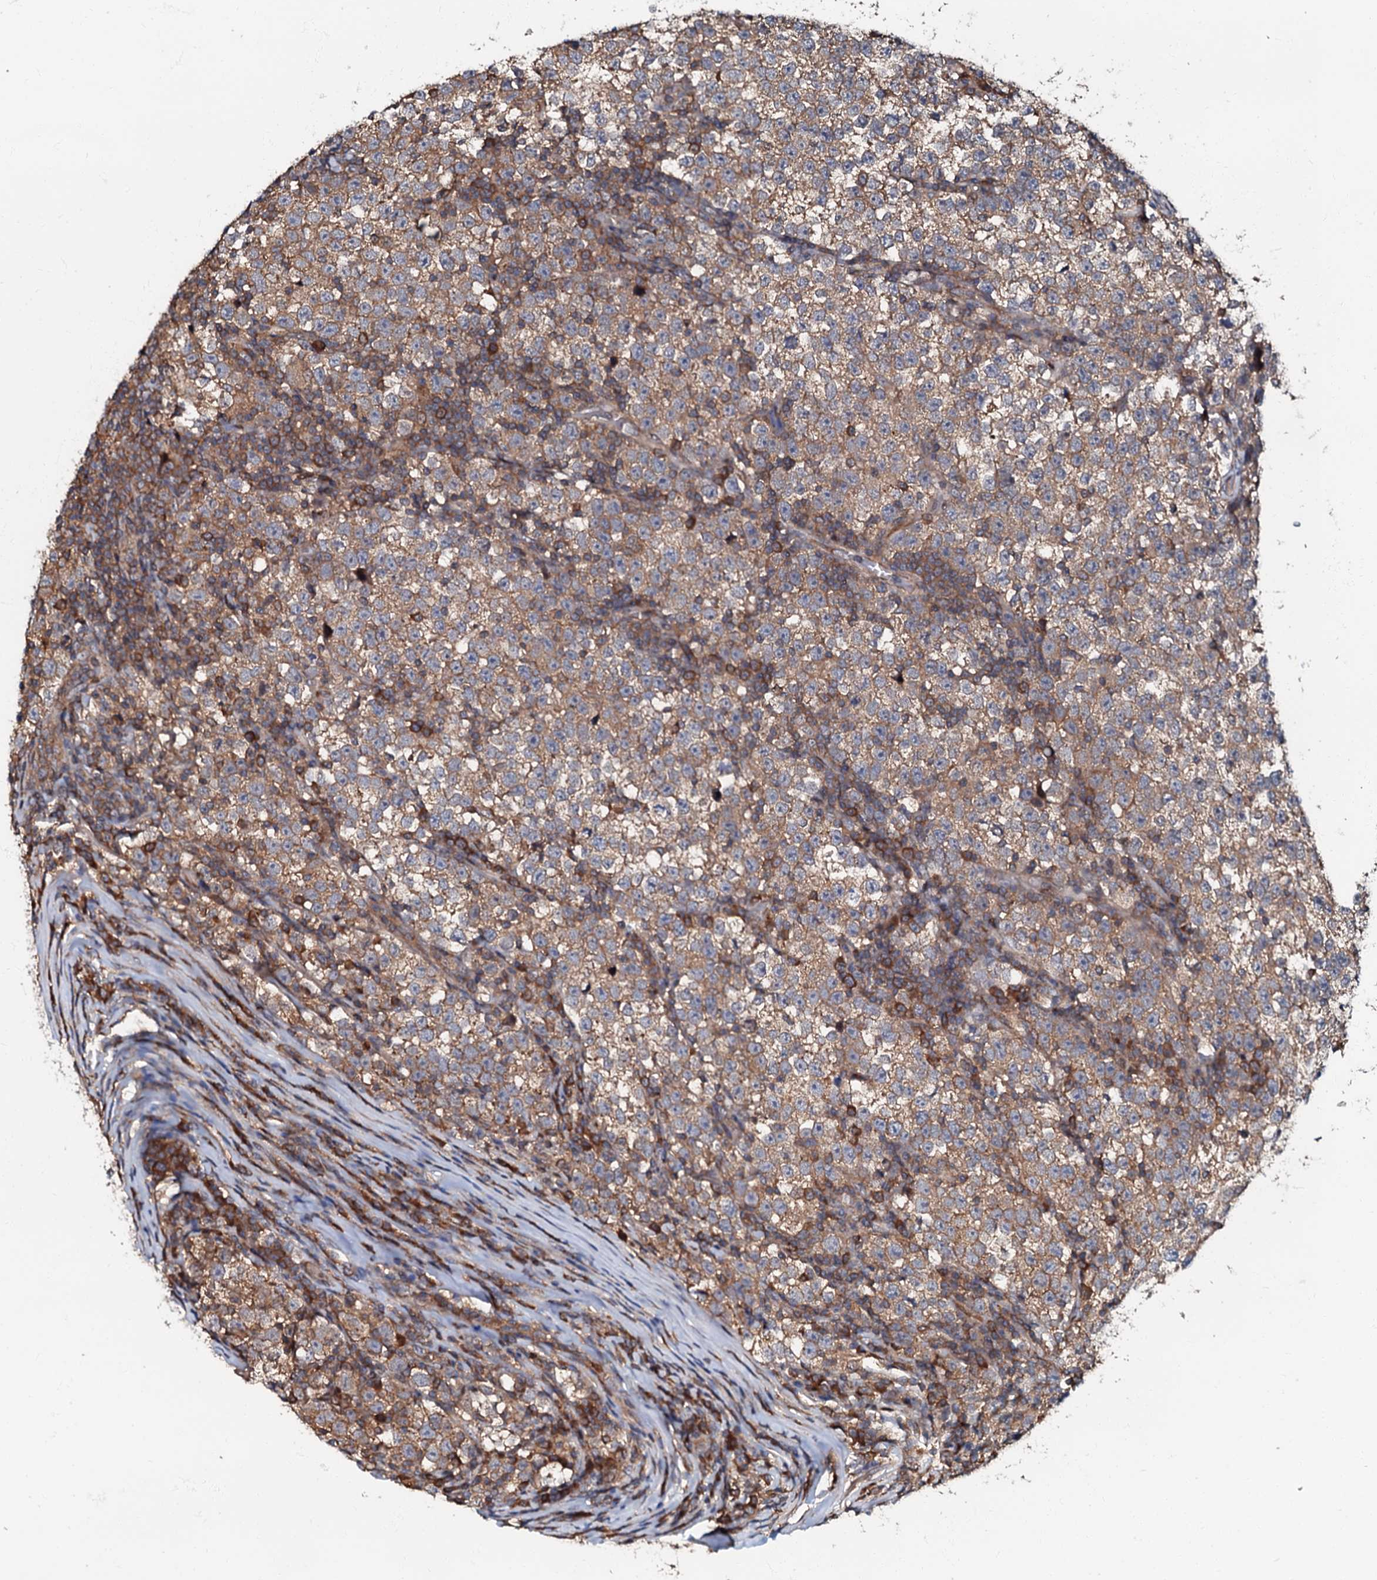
{"staining": {"intensity": "moderate", "quantity": "25%-75%", "location": "cytoplasmic/membranous"}, "tissue": "testis cancer", "cell_type": "Tumor cells", "image_type": "cancer", "snomed": [{"axis": "morphology", "description": "Normal tissue, NOS"}, {"axis": "morphology", "description": "Seminoma, NOS"}, {"axis": "topography", "description": "Testis"}], "caption": "Protein expression analysis of human testis cancer reveals moderate cytoplasmic/membranous staining in about 25%-75% of tumor cells.", "gene": "OSBP", "patient": {"sex": "male", "age": 43}}